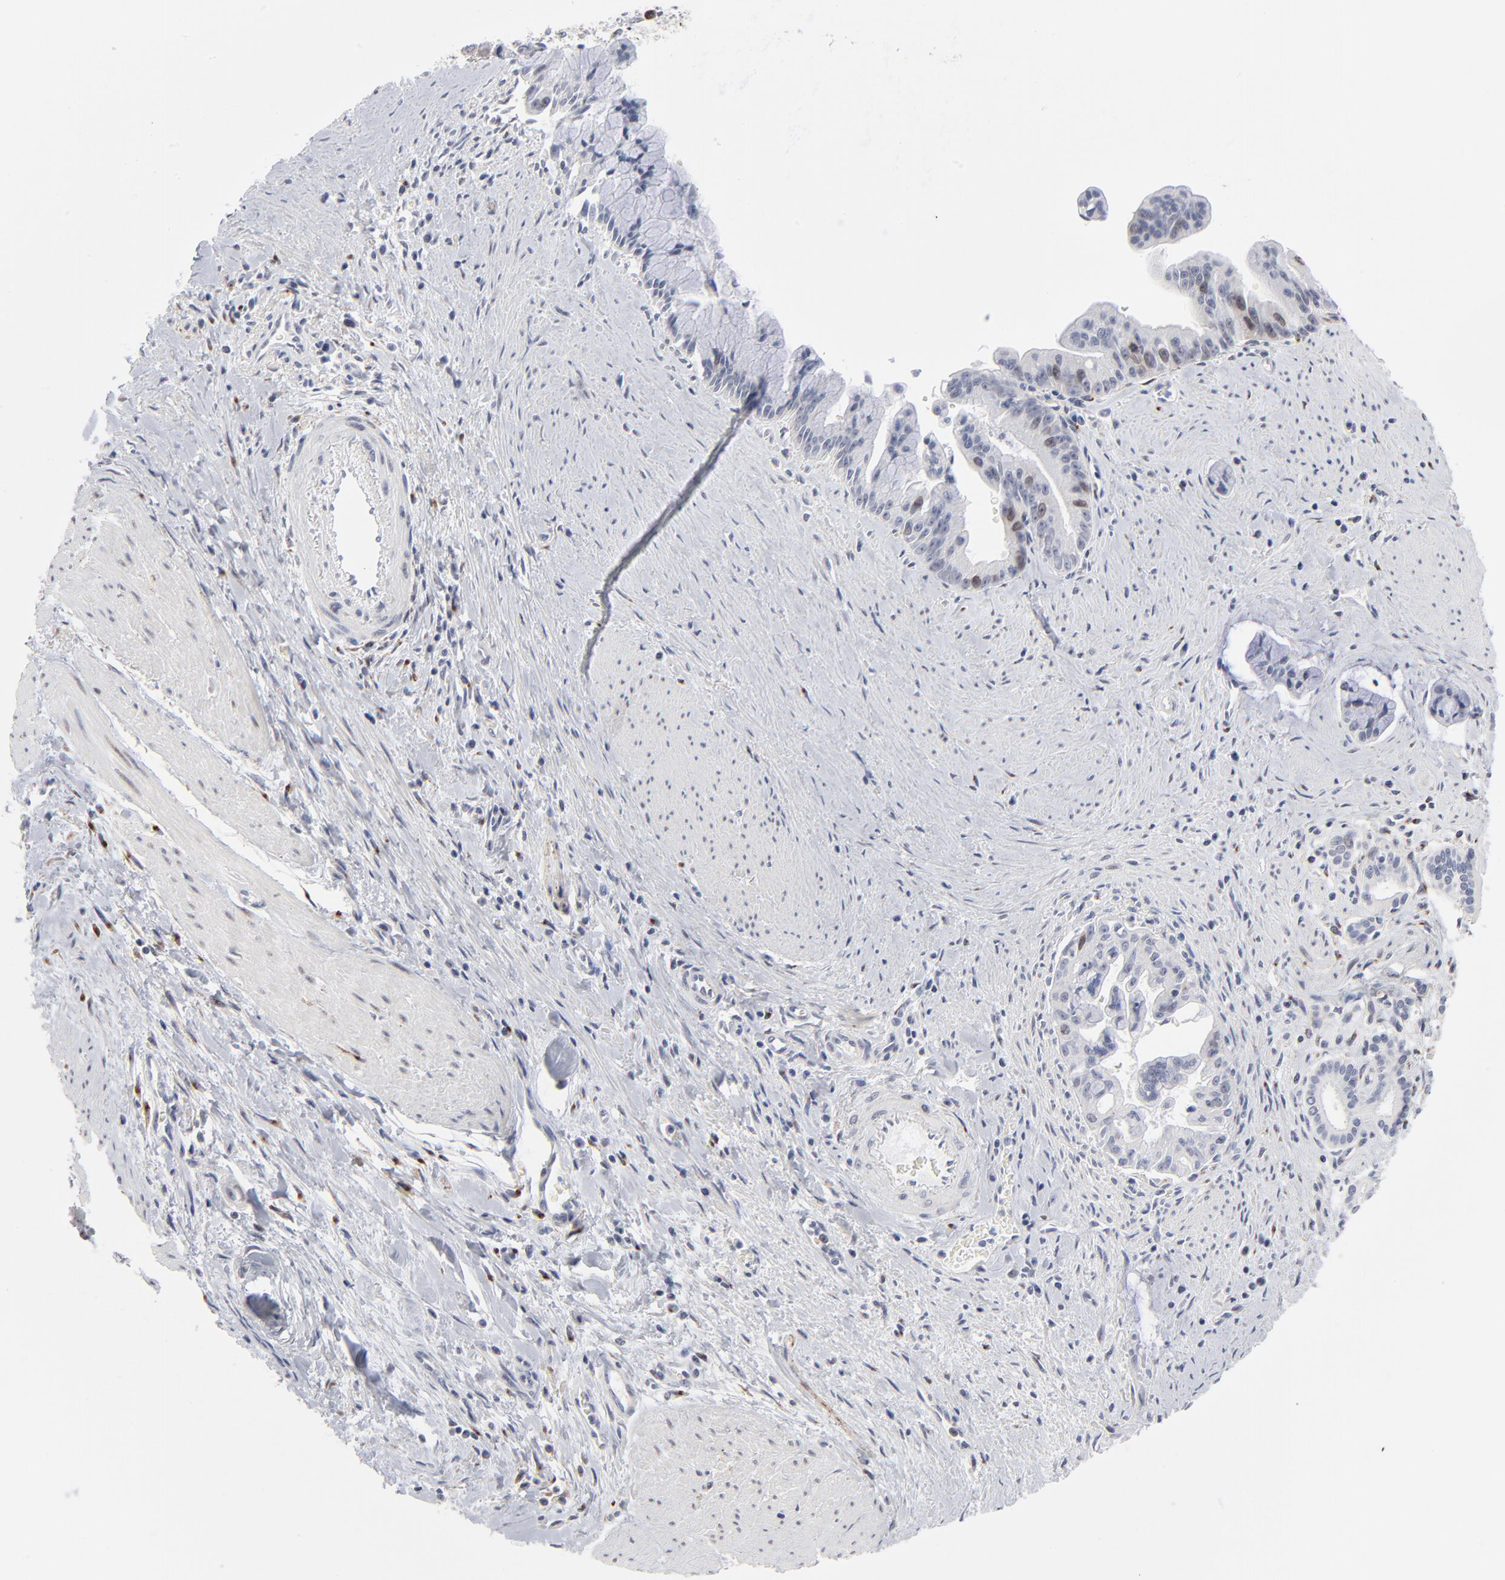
{"staining": {"intensity": "weak", "quantity": "<25%", "location": "nuclear"}, "tissue": "pancreatic cancer", "cell_type": "Tumor cells", "image_type": "cancer", "snomed": [{"axis": "morphology", "description": "Adenocarcinoma, NOS"}, {"axis": "topography", "description": "Pancreas"}], "caption": "Image shows no protein staining in tumor cells of pancreatic cancer (adenocarcinoma) tissue.", "gene": "AURKA", "patient": {"sex": "male", "age": 59}}